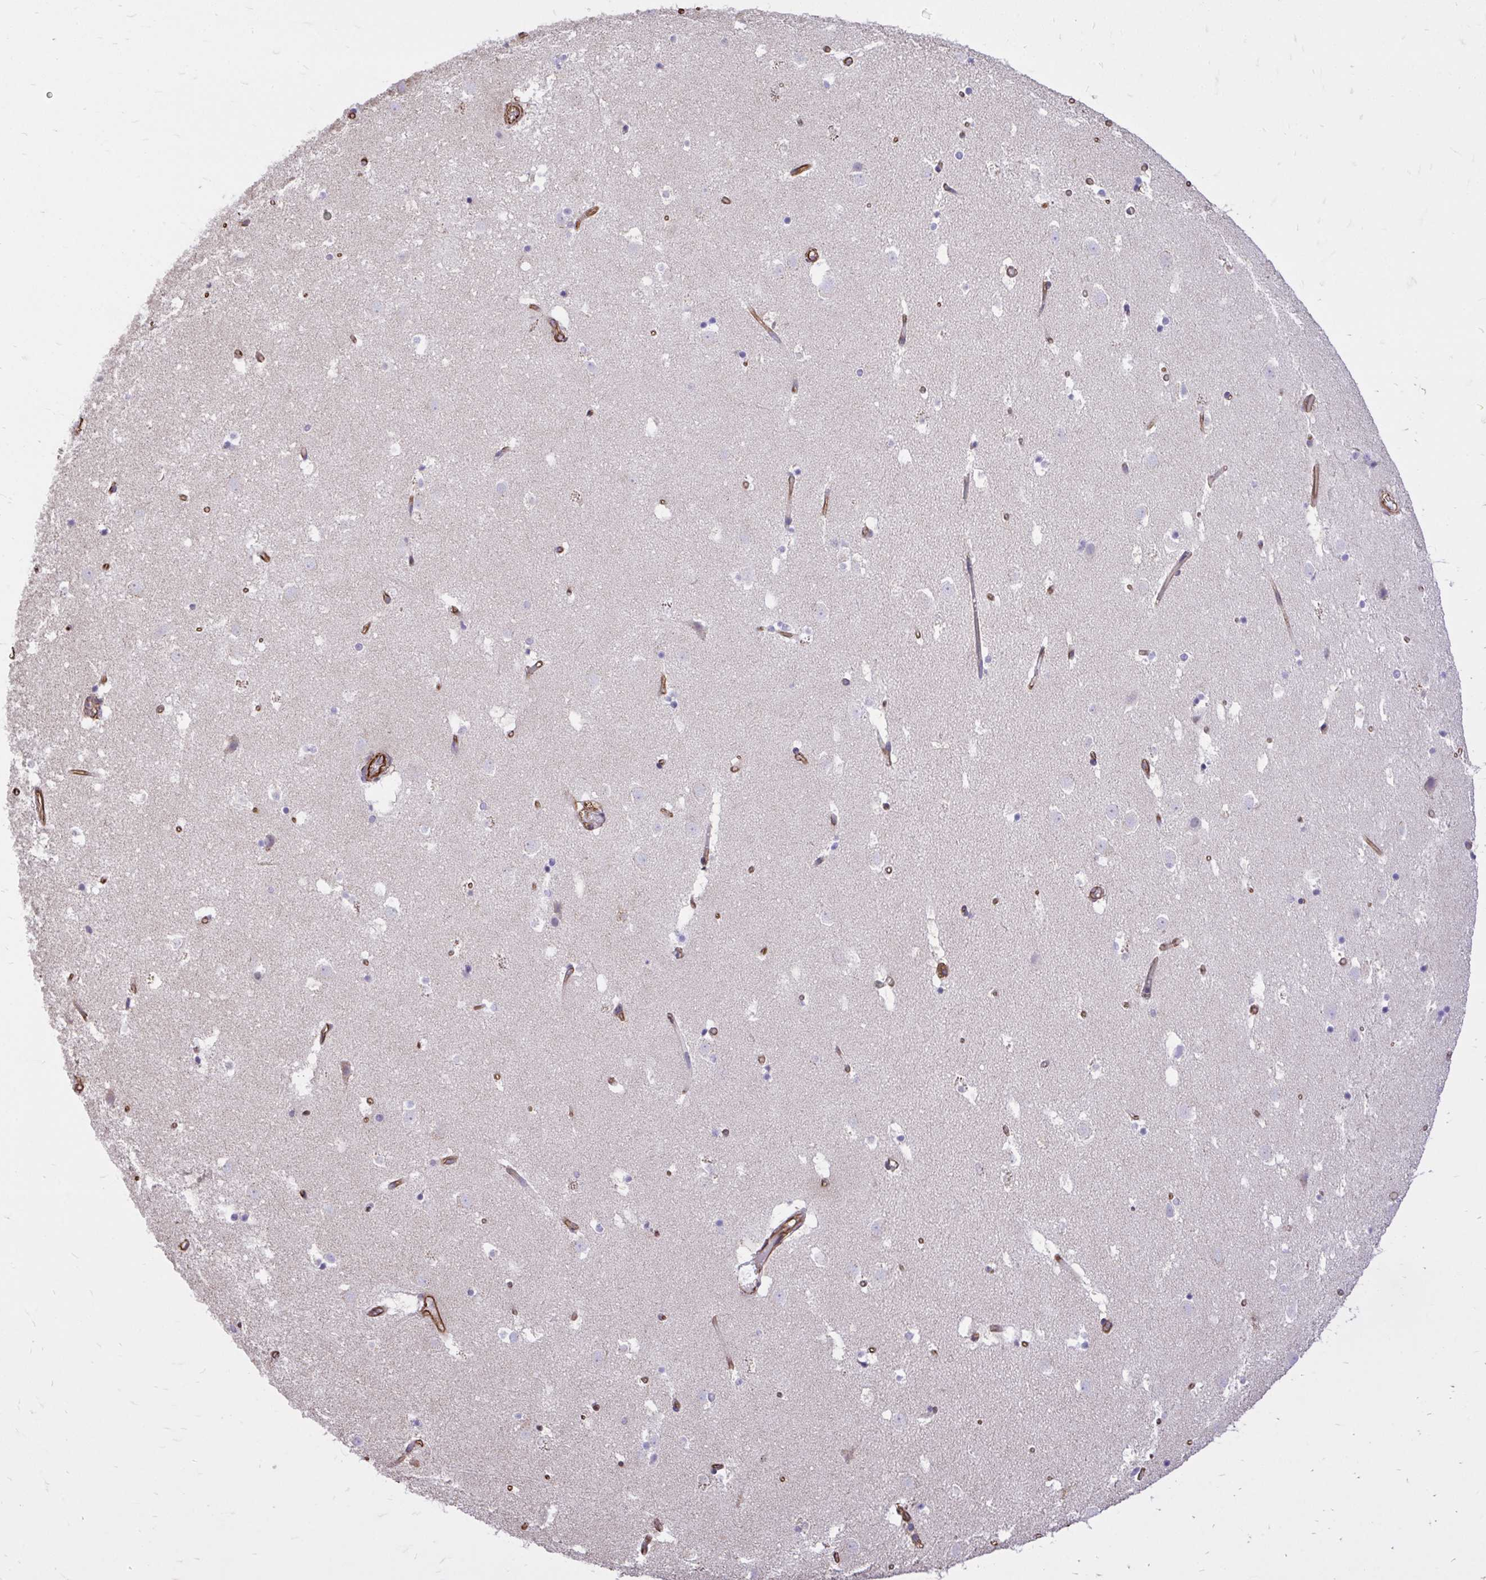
{"staining": {"intensity": "negative", "quantity": "none", "location": "none"}, "tissue": "caudate", "cell_type": "Glial cells", "image_type": "normal", "snomed": [{"axis": "morphology", "description": "Normal tissue, NOS"}, {"axis": "topography", "description": "Lateral ventricle wall"}], "caption": "Immunohistochemistry (IHC) image of normal caudate: human caudate stained with DAB (3,3'-diaminobenzidine) displays no significant protein staining in glial cells.", "gene": "RNF103", "patient": {"sex": "male", "age": 37}}